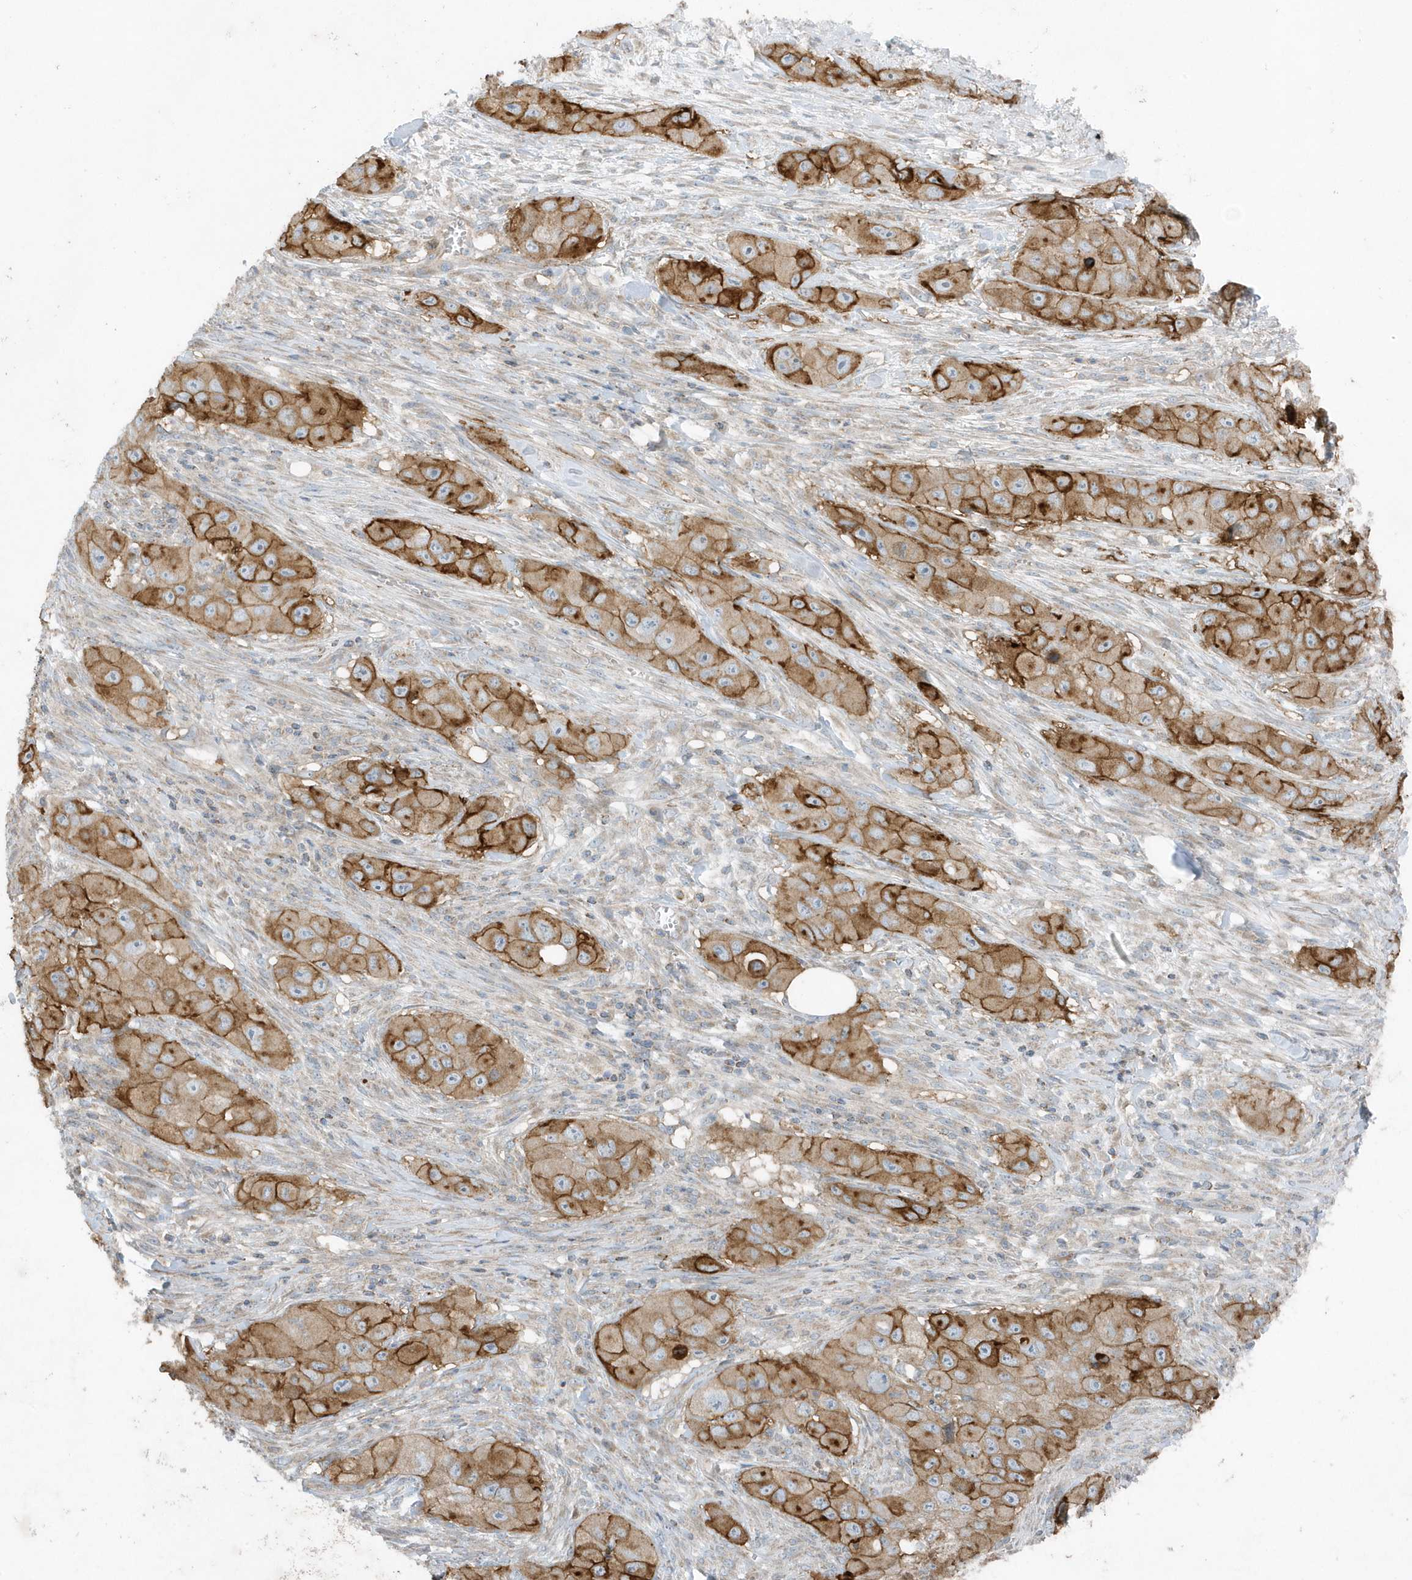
{"staining": {"intensity": "moderate", "quantity": ">75%", "location": "cytoplasmic/membranous"}, "tissue": "skin cancer", "cell_type": "Tumor cells", "image_type": "cancer", "snomed": [{"axis": "morphology", "description": "Squamous cell carcinoma, NOS"}, {"axis": "topography", "description": "Skin"}, {"axis": "topography", "description": "Subcutis"}], "caption": "Immunohistochemistry photomicrograph of neoplastic tissue: human squamous cell carcinoma (skin) stained using immunohistochemistry (IHC) shows medium levels of moderate protein expression localized specifically in the cytoplasmic/membranous of tumor cells, appearing as a cytoplasmic/membranous brown color.", "gene": "SLC38A2", "patient": {"sex": "male", "age": 73}}